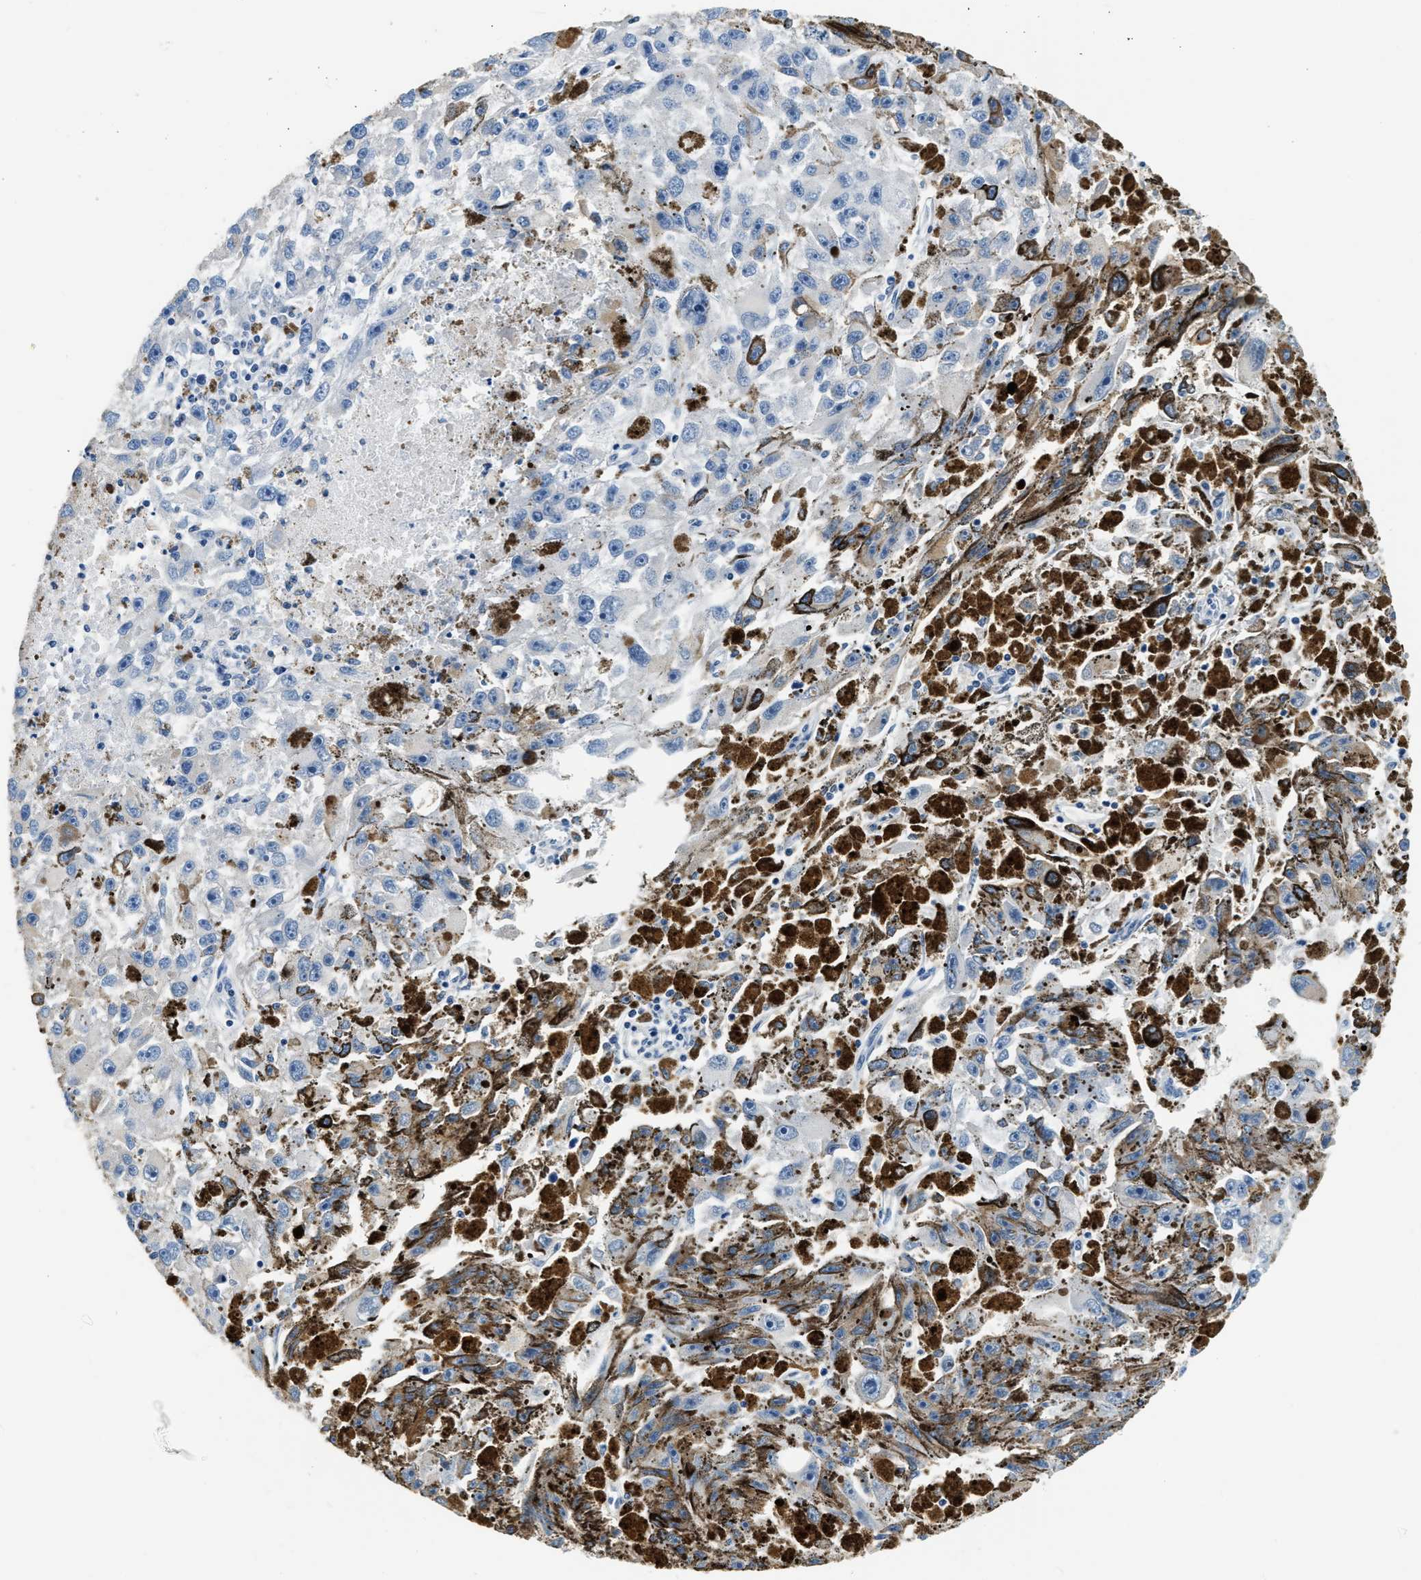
{"staining": {"intensity": "negative", "quantity": "none", "location": "none"}, "tissue": "melanoma", "cell_type": "Tumor cells", "image_type": "cancer", "snomed": [{"axis": "morphology", "description": "Malignant melanoma, NOS"}, {"axis": "topography", "description": "Skin"}], "caption": "Photomicrograph shows no protein staining in tumor cells of malignant melanoma tissue.", "gene": "ZDHHC13", "patient": {"sex": "female", "age": 104}}